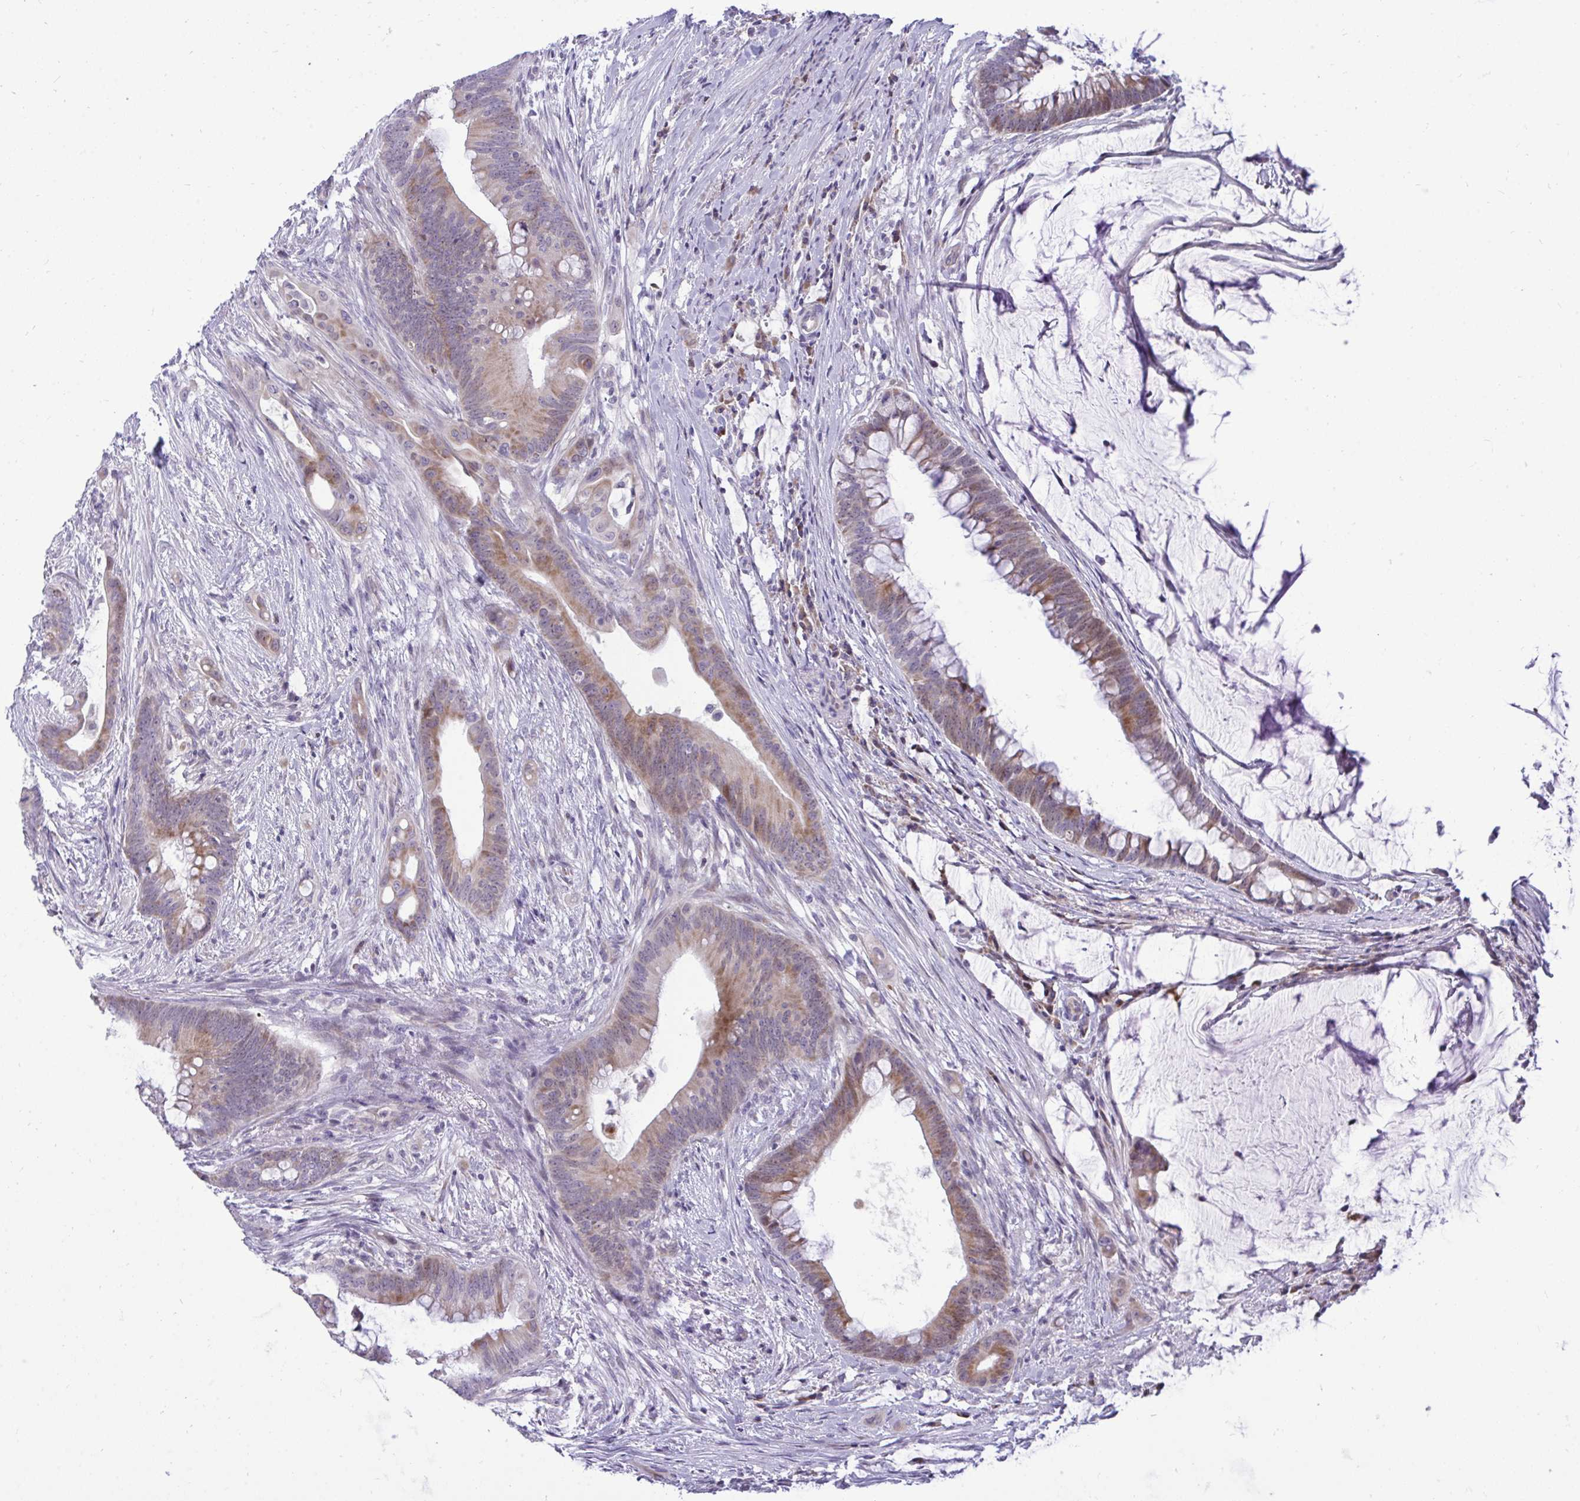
{"staining": {"intensity": "moderate", "quantity": "25%-75%", "location": "cytoplasmic/membranous"}, "tissue": "colorectal cancer", "cell_type": "Tumor cells", "image_type": "cancer", "snomed": [{"axis": "morphology", "description": "Adenocarcinoma, NOS"}, {"axis": "topography", "description": "Colon"}], "caption": "Immunohistochemistry (IHC) (DAB (3,3'-diaminobenzidine)) staining of colorectal cancer (adenocarcinoma) exhibits moderate cytoplasmic/membranous protein staining in about 25%-75% of tumor cells.", "gene": "EPOP", "patient": {"sex": "male", "age": 62}}